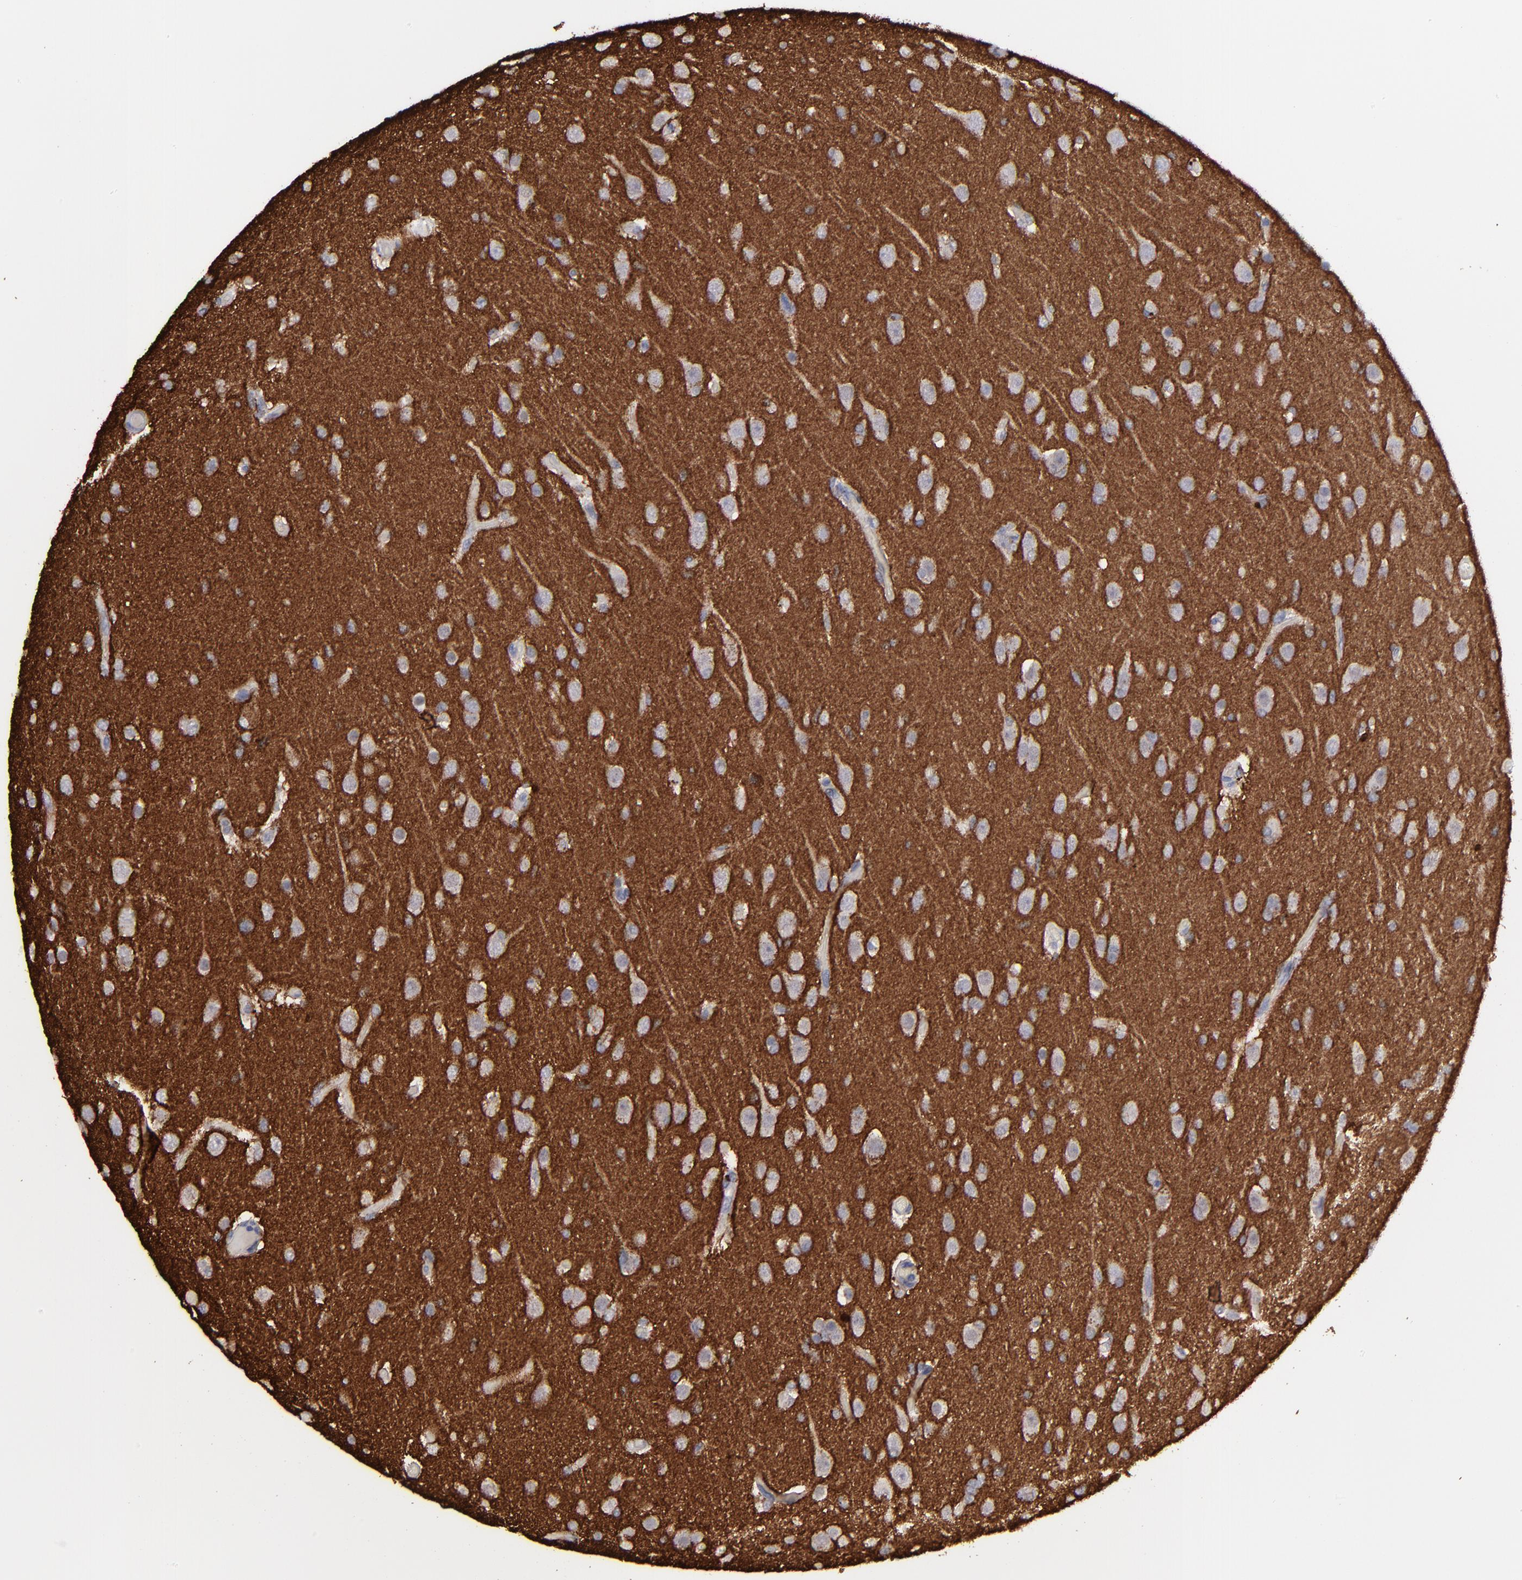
{"staining": {"intensity": "weak", "quantity": "<25%", "location": "cytoplasmic/membranous"}, "tissue": "glioma", "cell_type": "Tumor cells", "image_type": "cancer", "snomed": [{"axis": "morphology", "description": "Glioma, malignant, High grade"}, {"axis": "topography", "description": "Brain"}], "caption": "The immunohistochemistry (IHC) image has no significant staining in tumor cells of malignant high-grade glioma tissue.", "gene": "GPM6B", "patient": {"sex": "male", "age": 33}}